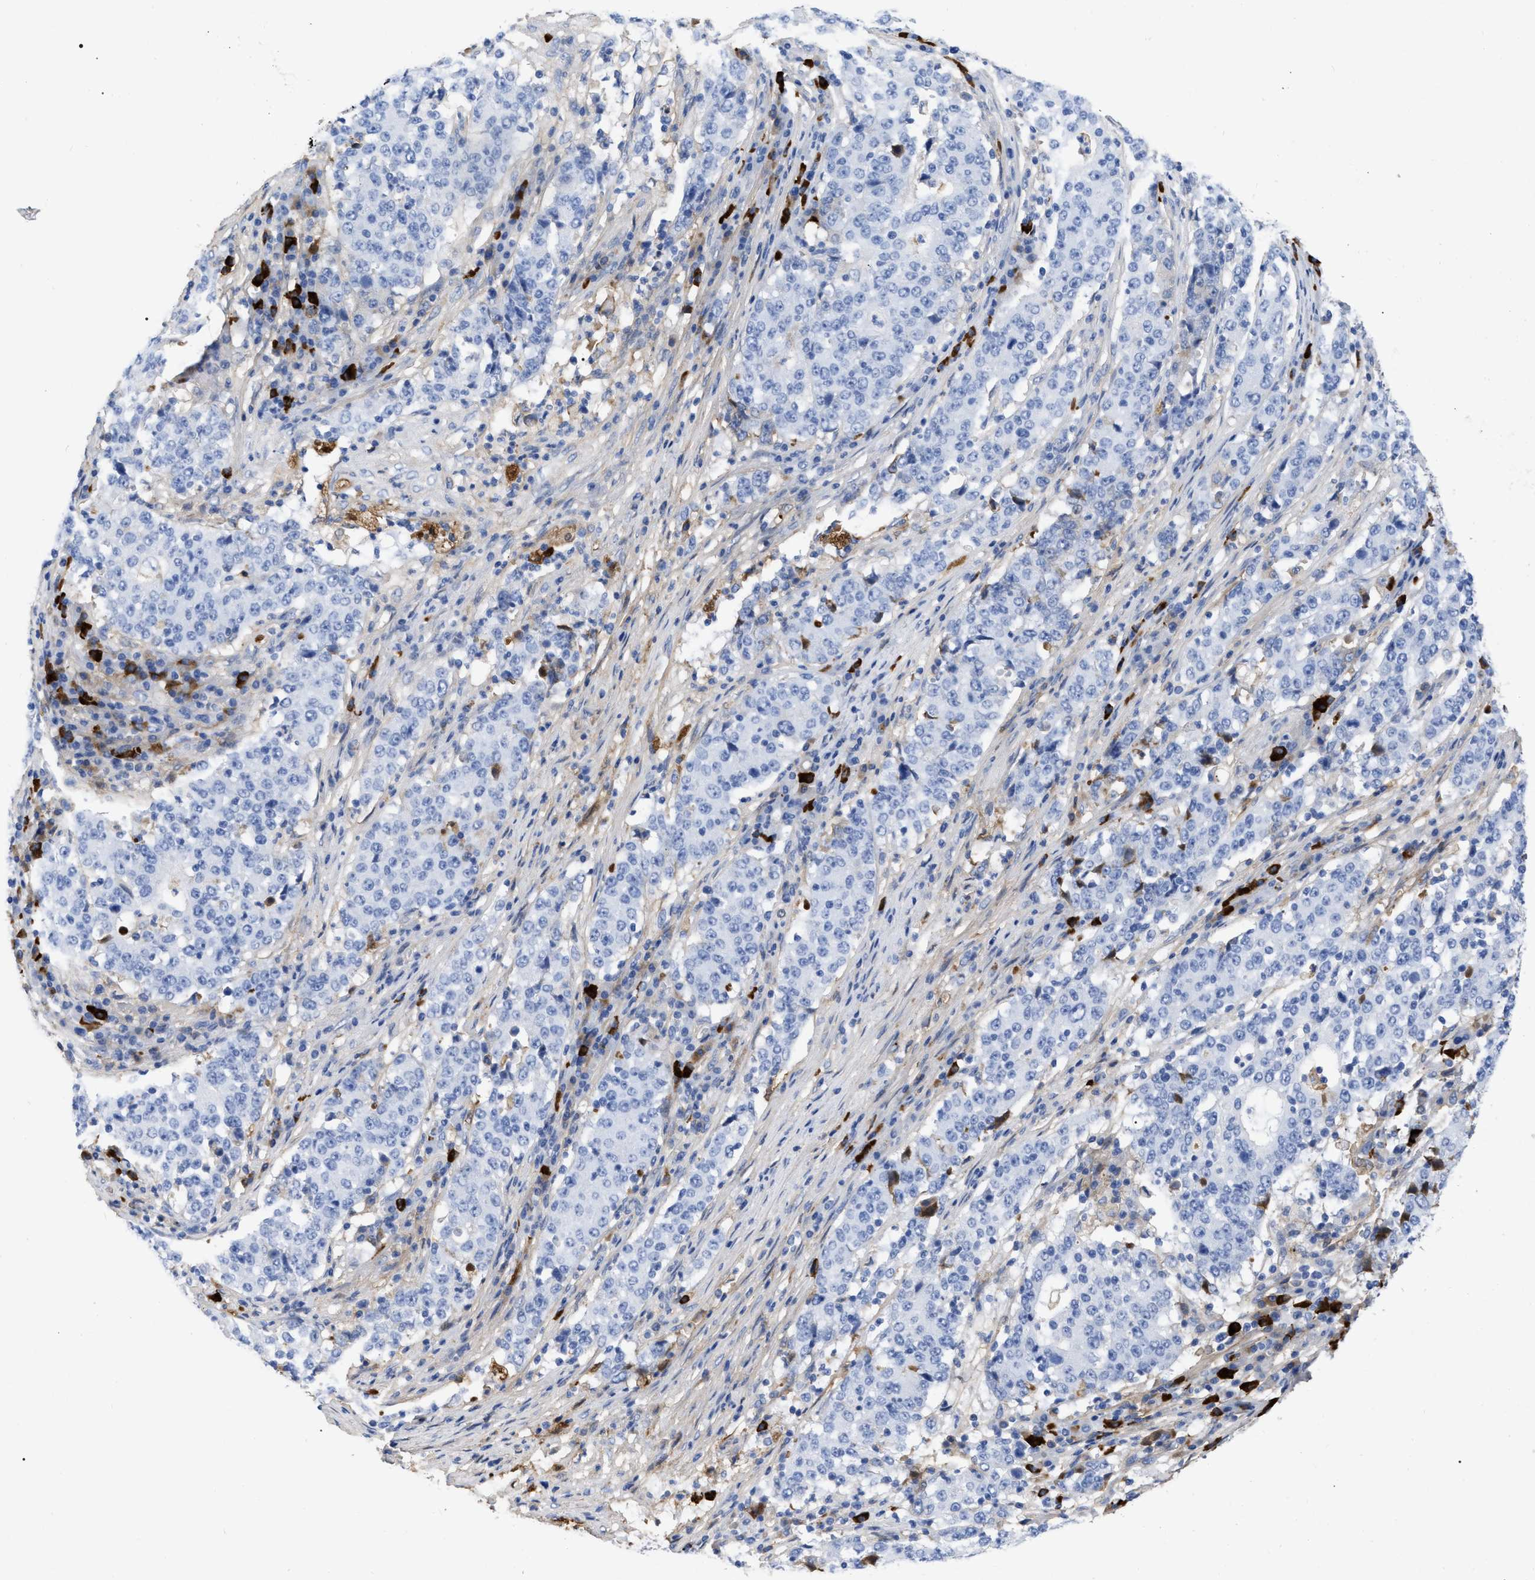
{"staining": {"intensity": "negative", "quantity": "none", "location": "none"}, "tissue": "stomach cancer", "cell_type": "Tumor cells", "image_type": "cancer", "snomed": [{"axis": "morphology", "description": "Adenocarcinoma, NOS"}, {"axis": "topography", "description": "Stomach"}], "caption": "This image is of stomach cancer stained with immunohistochemistry (IHC) to label a protein in brown with the nuclei are counter-stained blue. There is no staining in tumor cells.", "gene": "IGHV5-51", "patient": {"sex": "male", "age": 59}}